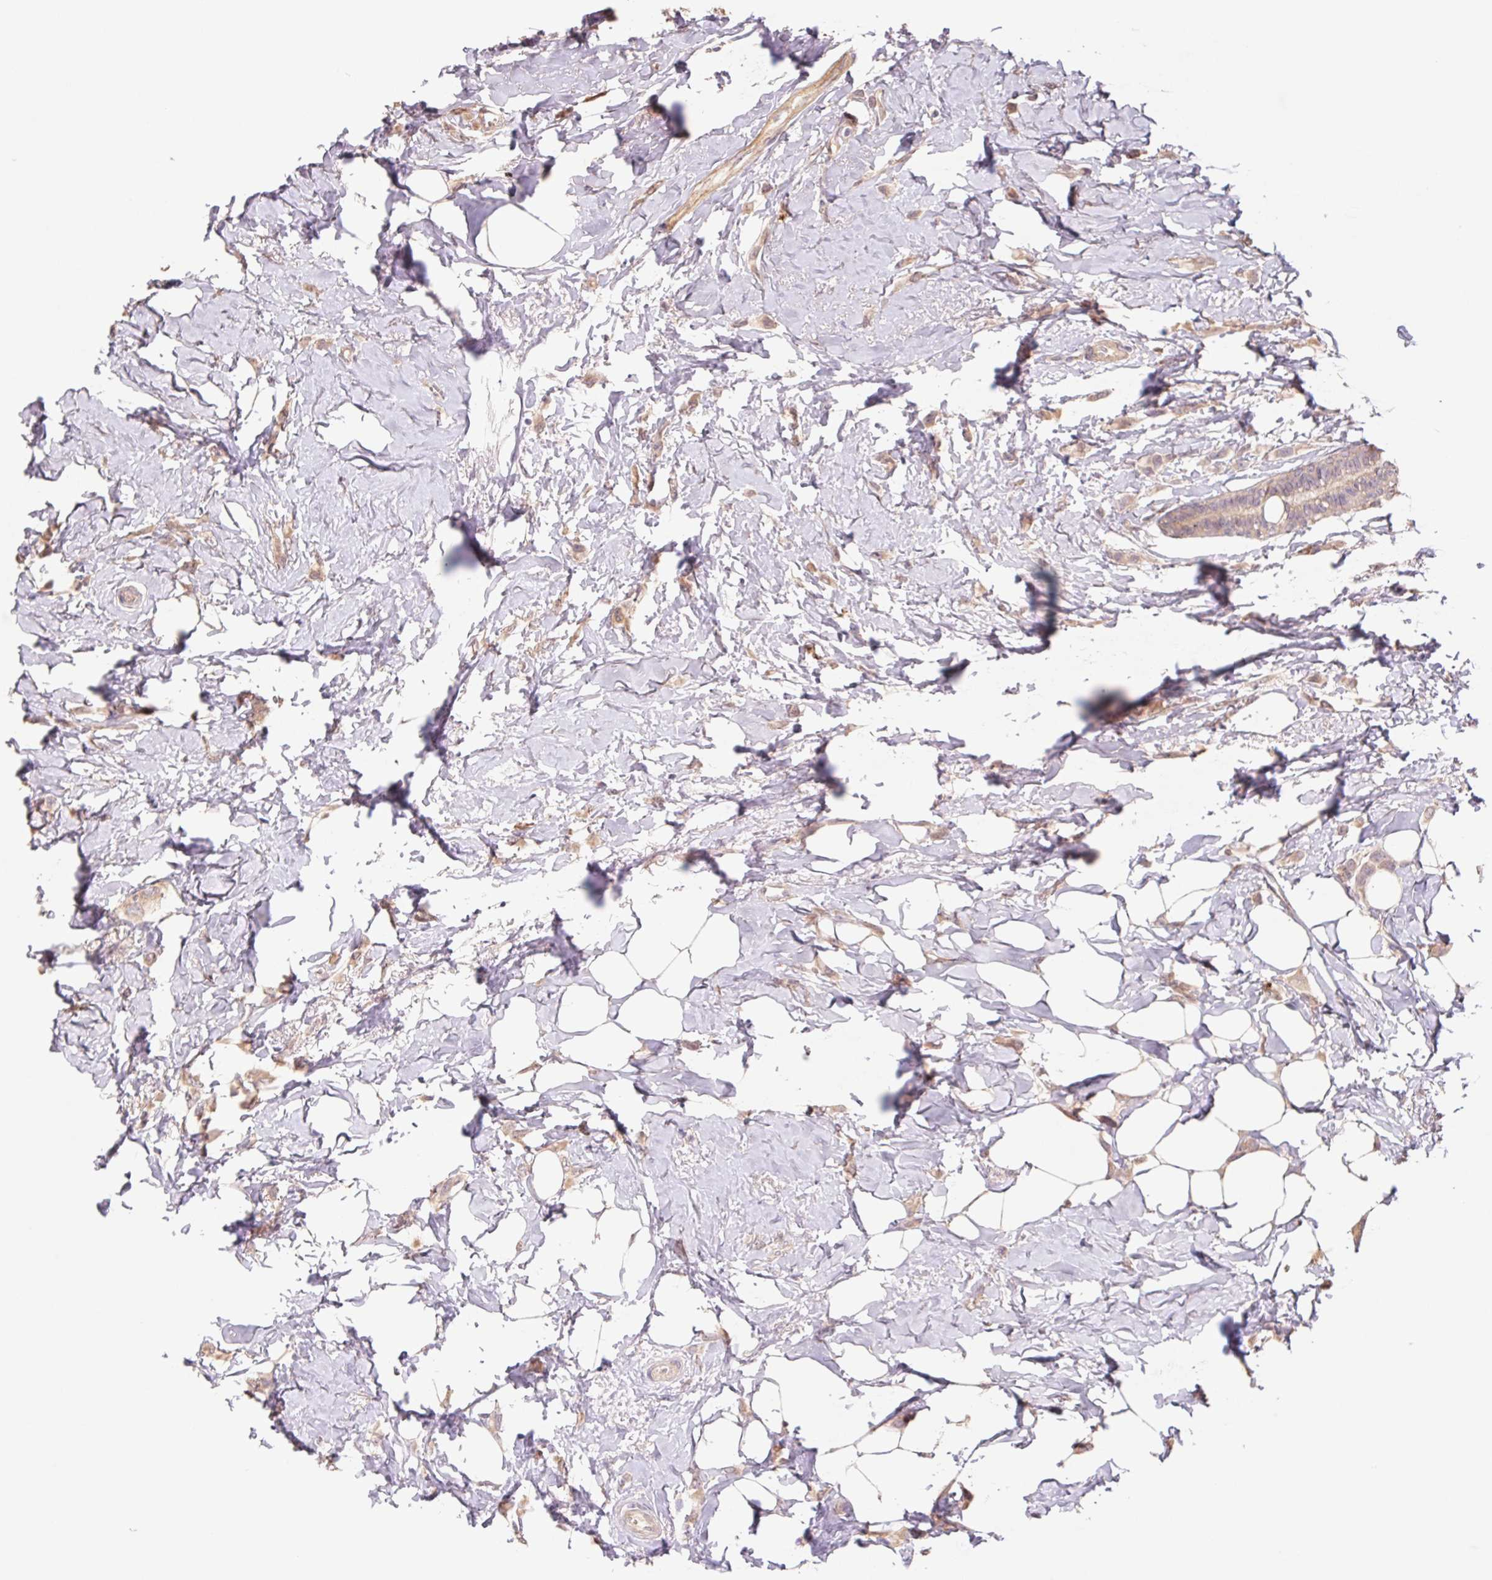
{"staining": {"intensity": "negative", "quantity": "none", "location": "none"}, "tissue": "breast cancer", "cell_type": "Tumor cells", "image_type": "cancer", "snomed": [{"axis": "morphology", "description": "Lobular carcinoma"}, {"axis": "topography", "description": "Breast"}], "caption": "This is an immunohistochemistry image of breast cancer (lobular carcinoma). There is no positivity in tumor cells.", "gene": "GRM2", "patient": {"sex": "female", "age": 66}}